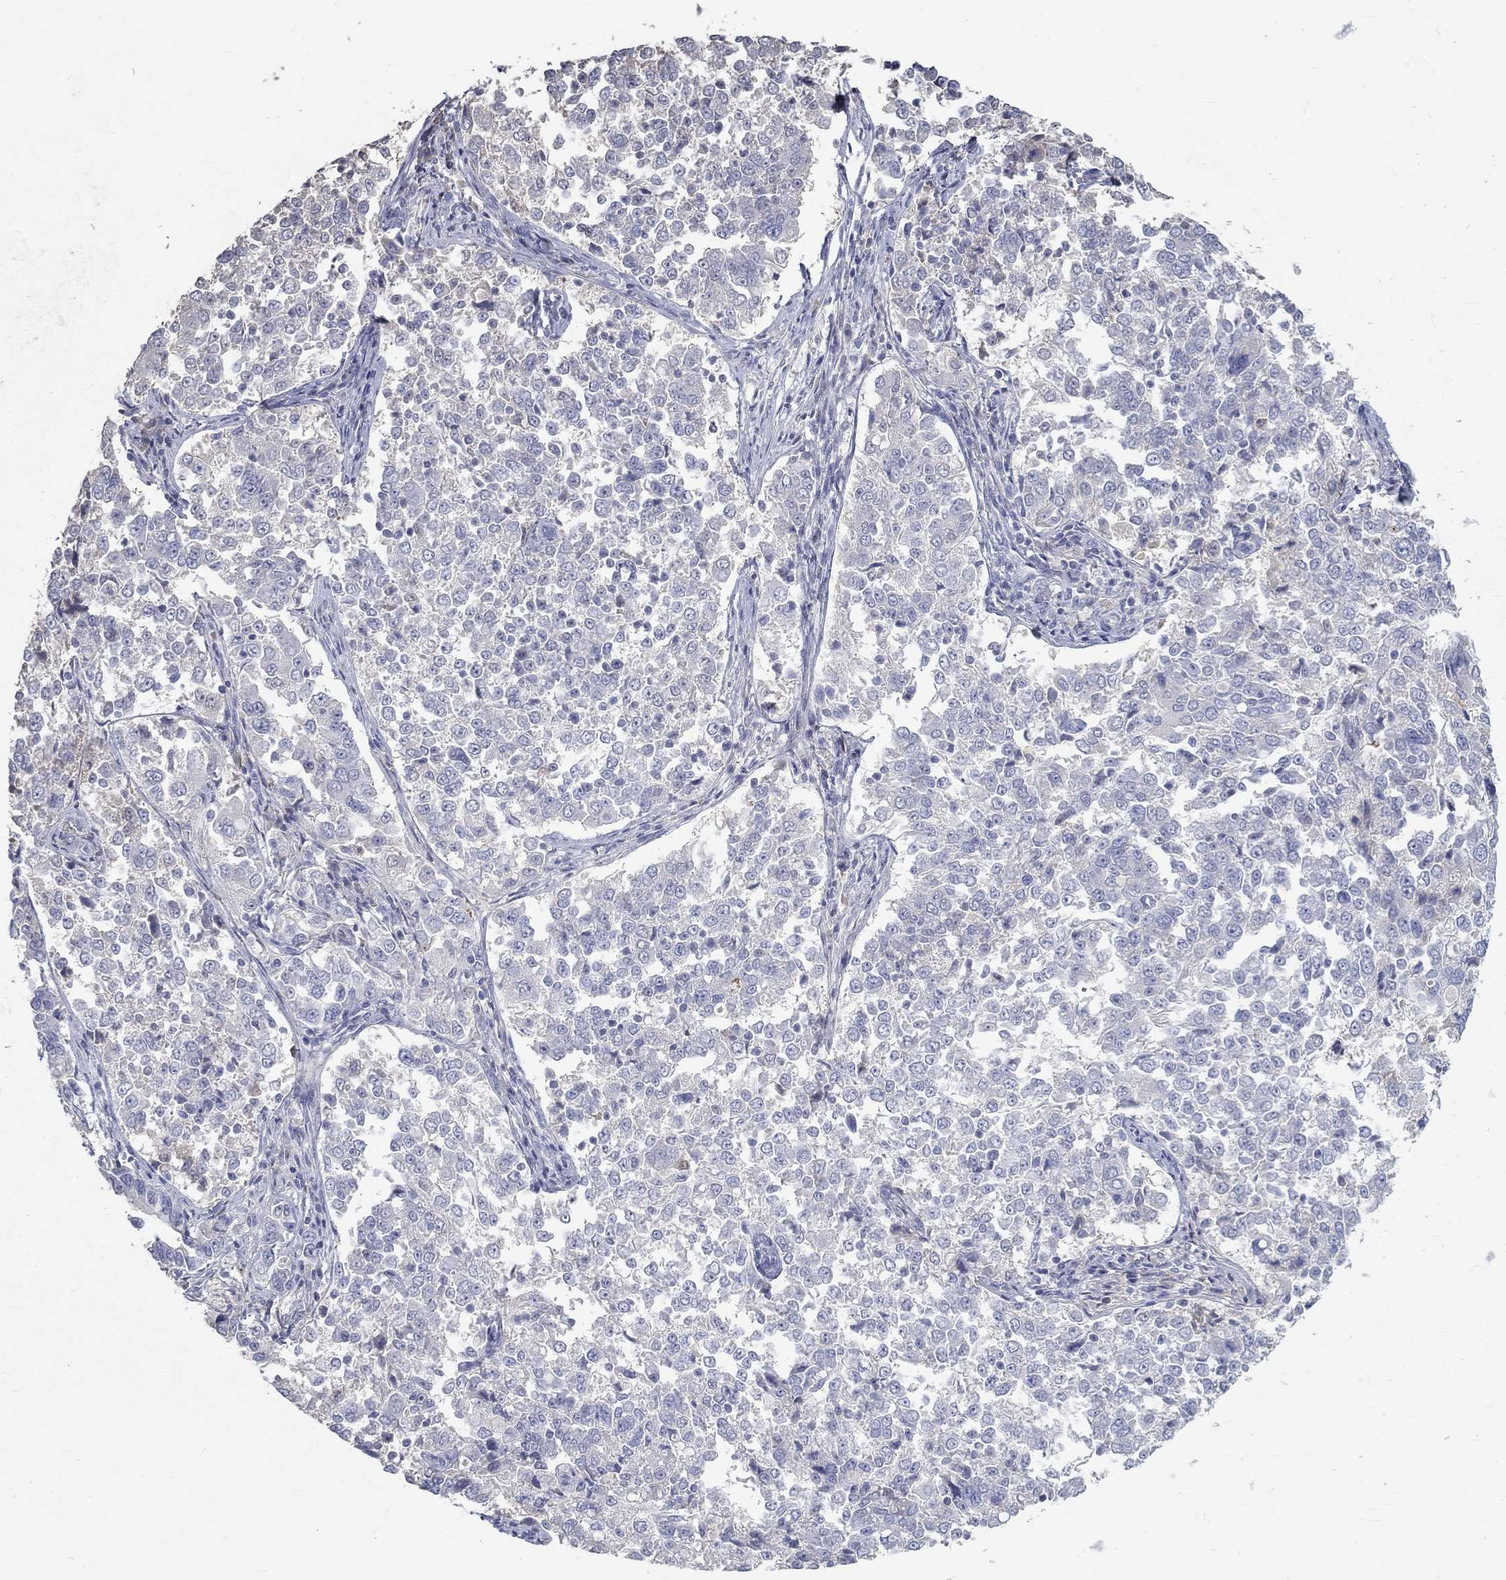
{"staining": {"intensity": "negative", "quantity": "none", "location": "none"}, "tissue": "endometrial cancer", "cell_type": "Tumor cells", "image_type": "cancer", "snomed": [{"axis": "morphology", "description": "Adenocarcinoma, NOS"}, {"axis": "topography", "description": "Endometrium"}], "caption": "This is a histopathology image of immunohistochemistry (IHC) staining of endometrial cancer (adenocarcinoma), which shows no positivity in tumor cells.", "gene": "FGF2", "patient": {"sex": "female", "age": 43}}